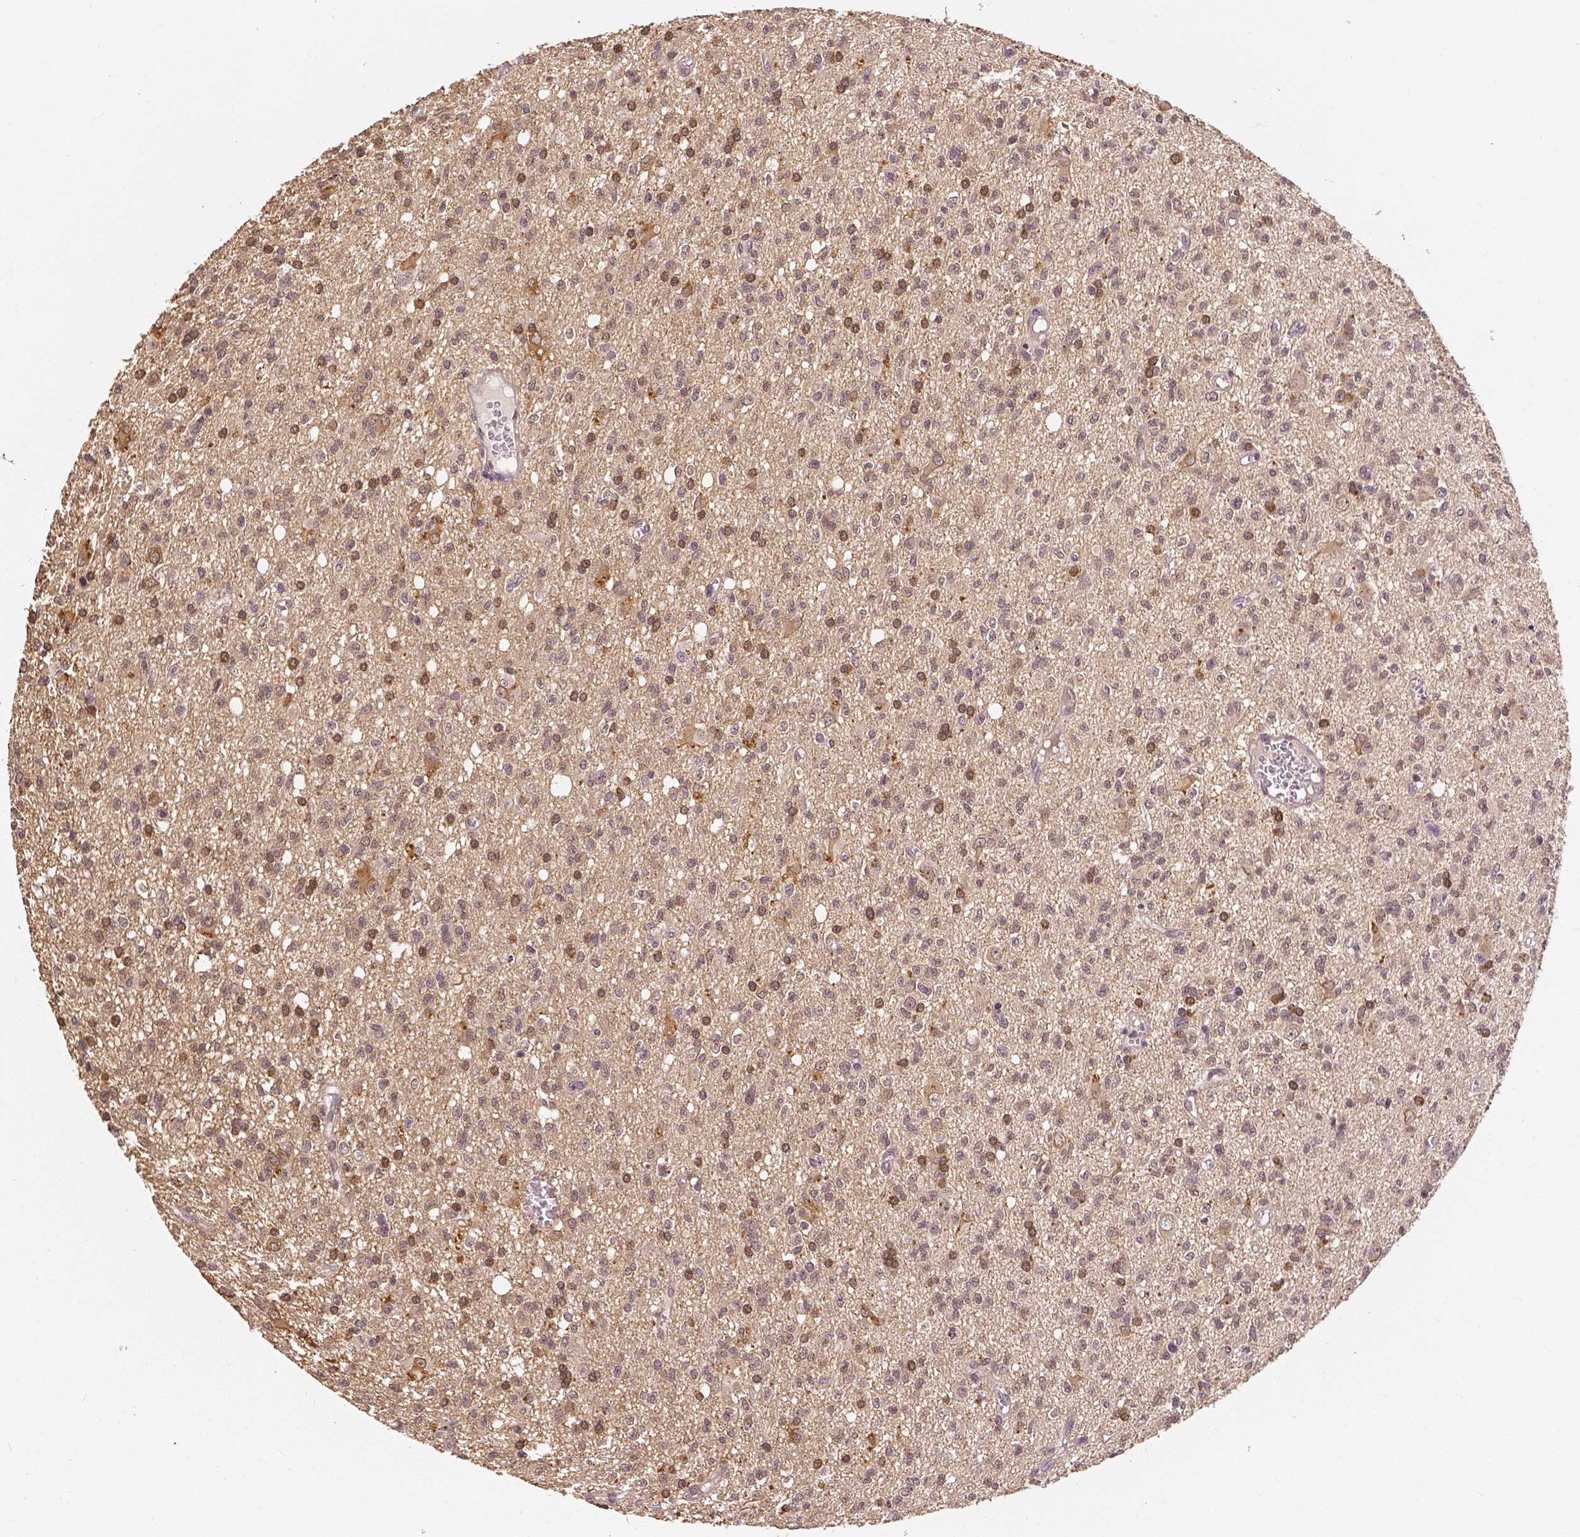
{"staining": {"intensity": "strong", "quantity": "<25%", "location": "cytoplasmic/membranous,nuclear"}, "tissue": "glioma", "cell_type": "Tumor cells", "image_type": "cancer", "snomed": [{"axis": "morphology", "description": "Glioma, malignant, Low grade"}, {"axis": "topography", "description": "Brain"}], "caption": "About <25% of tumor cells in human malignant low-grade glioma display strong cytoplasmic/membranous and nuclear protein expression as visualized by brown immunohistochemical staining.", "gene": "MAP1LC3B", "patient": {"sex": "male", "age": 64}}